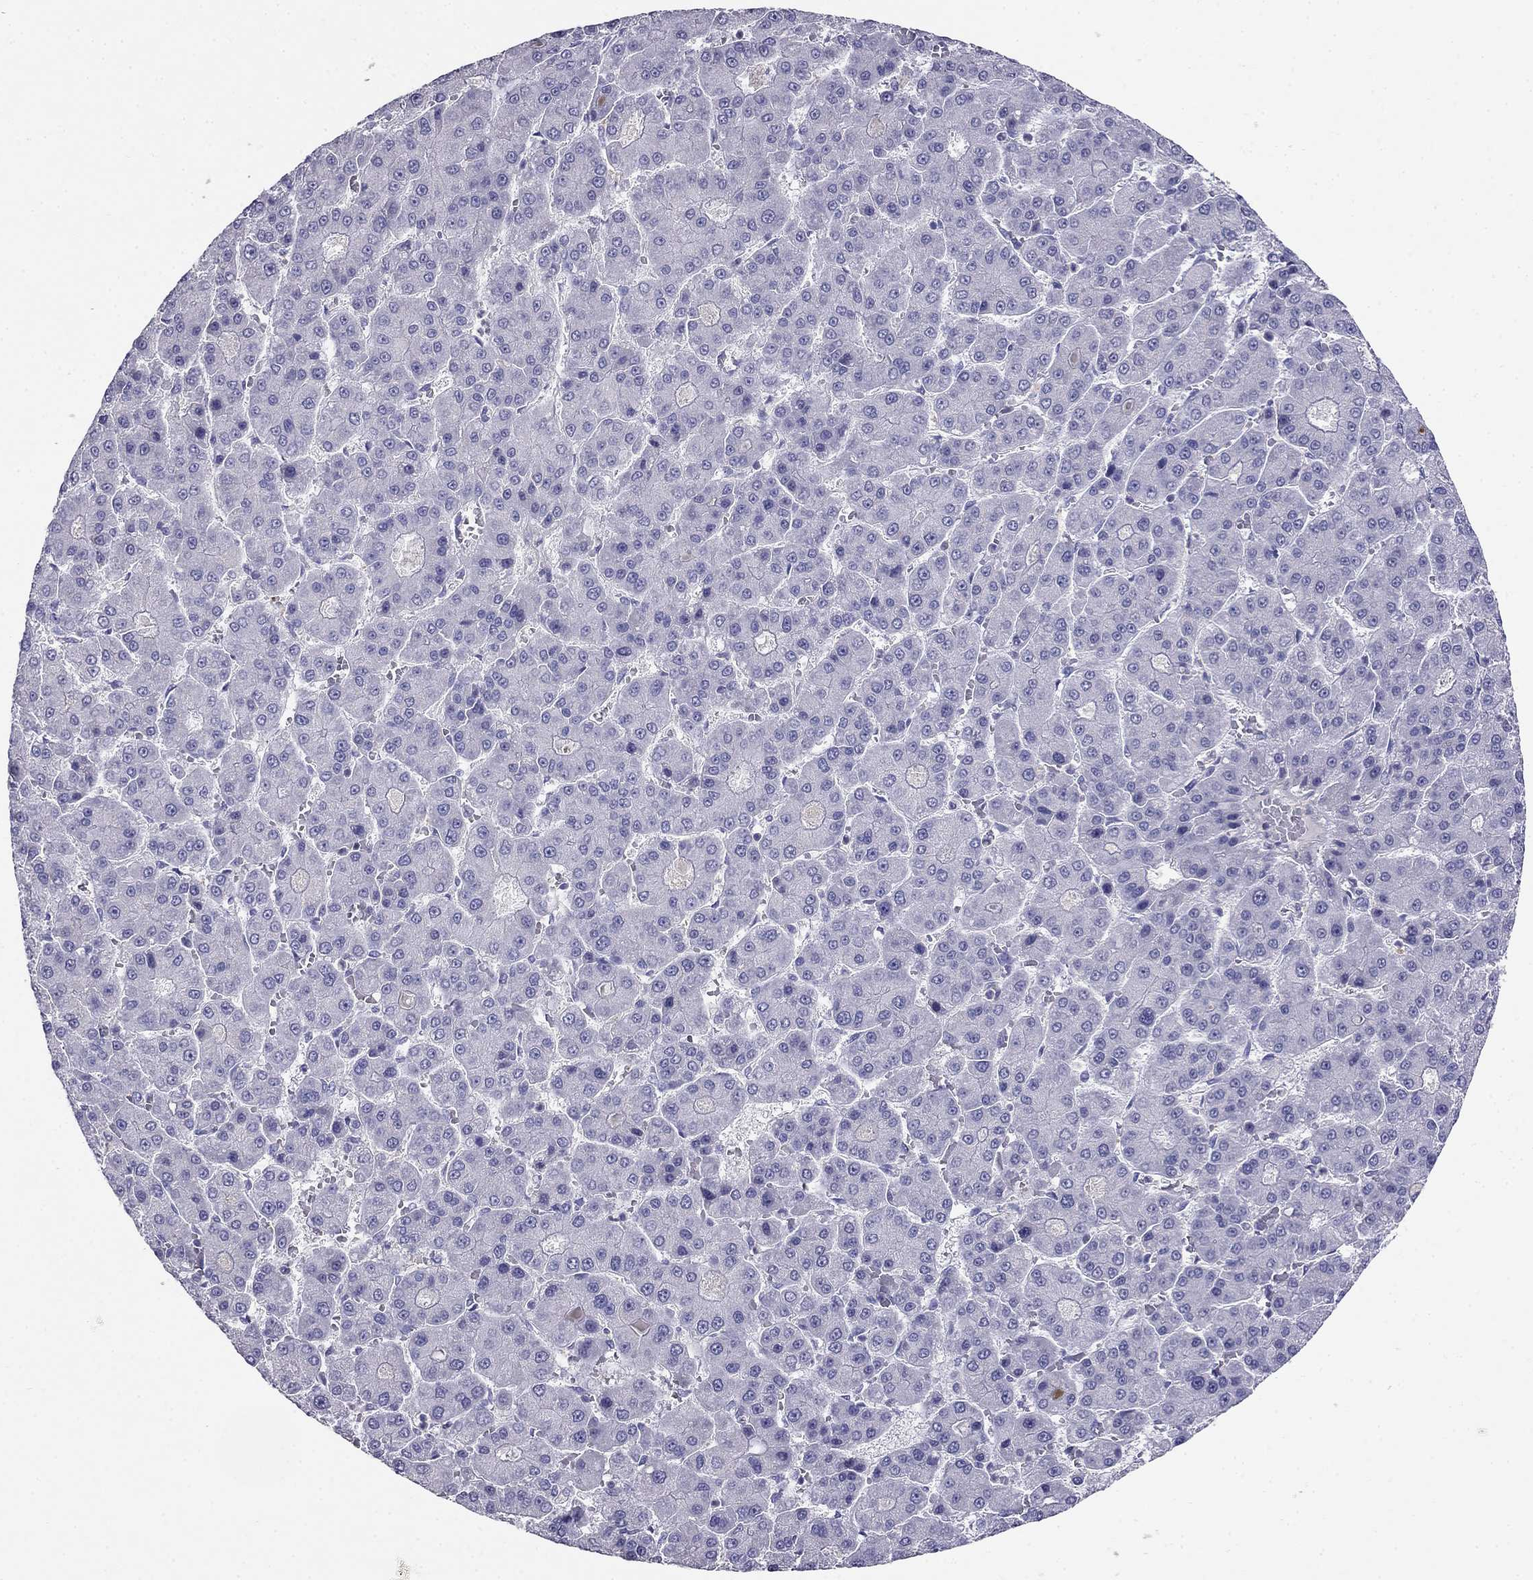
{"staining": {"intensity": "negative", "quantity": "none", "location": "none"}, "tissue": "liver cancer", "cell_type": "Tumor cells", "image_type": "cancer", "snomed": [{"axis": "morphology", "description": "Carcinoma, Hepatocellular, NOS"}, {"axis": "topography", "description": "Liver"}], "caption": "This is an immunohistochemistry (IHC) photomicrograph of hepatocellular carcinoma (liver). There is no positivity in tumor cells.", "gene": "LY6H", "patient": {"sex": "male", "age": 70}}